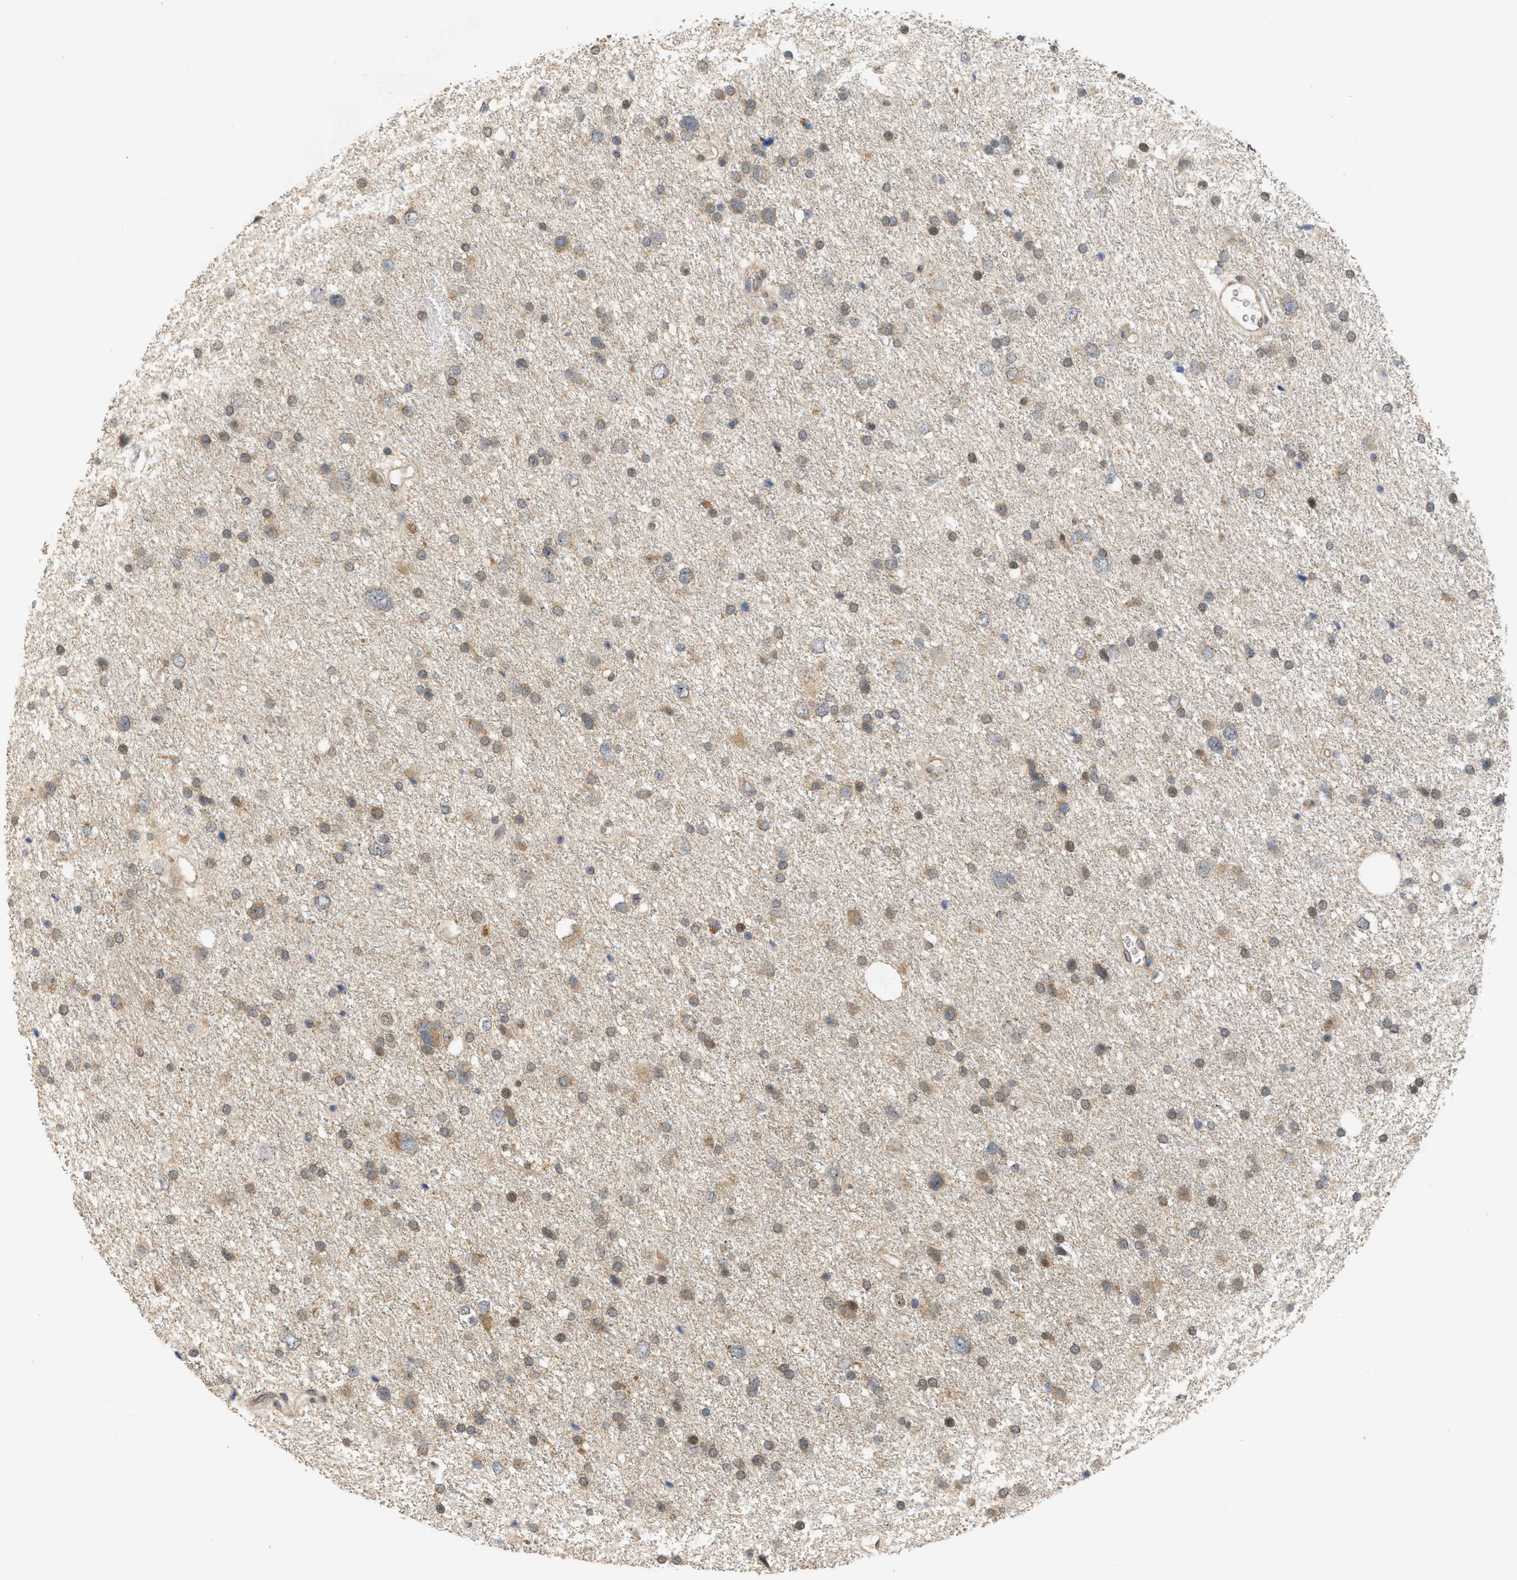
{"staining": {"intensity": "weak", "quantity": "25%-75%", "location": "cytoplasmic/membranous,nuclear"}, "tissue": "glioma", "cell_type": "Tumor cells", "image_type": "cancer", "snomed": [{"axis": "morphology", "description": "Glioma, malignant, Low grade"}, {"axis": "topography", "description": "Brain"}], "caption": "This photomicrograph reveals immunohistochemistry (IHC) staining of glioma, with low weak cytoplasmic/membranous and nuclear staining in approximately 25%-75% of tumor cells.", "gene": "PRKD1", "patient": {"sex": "female", "age": 37}}